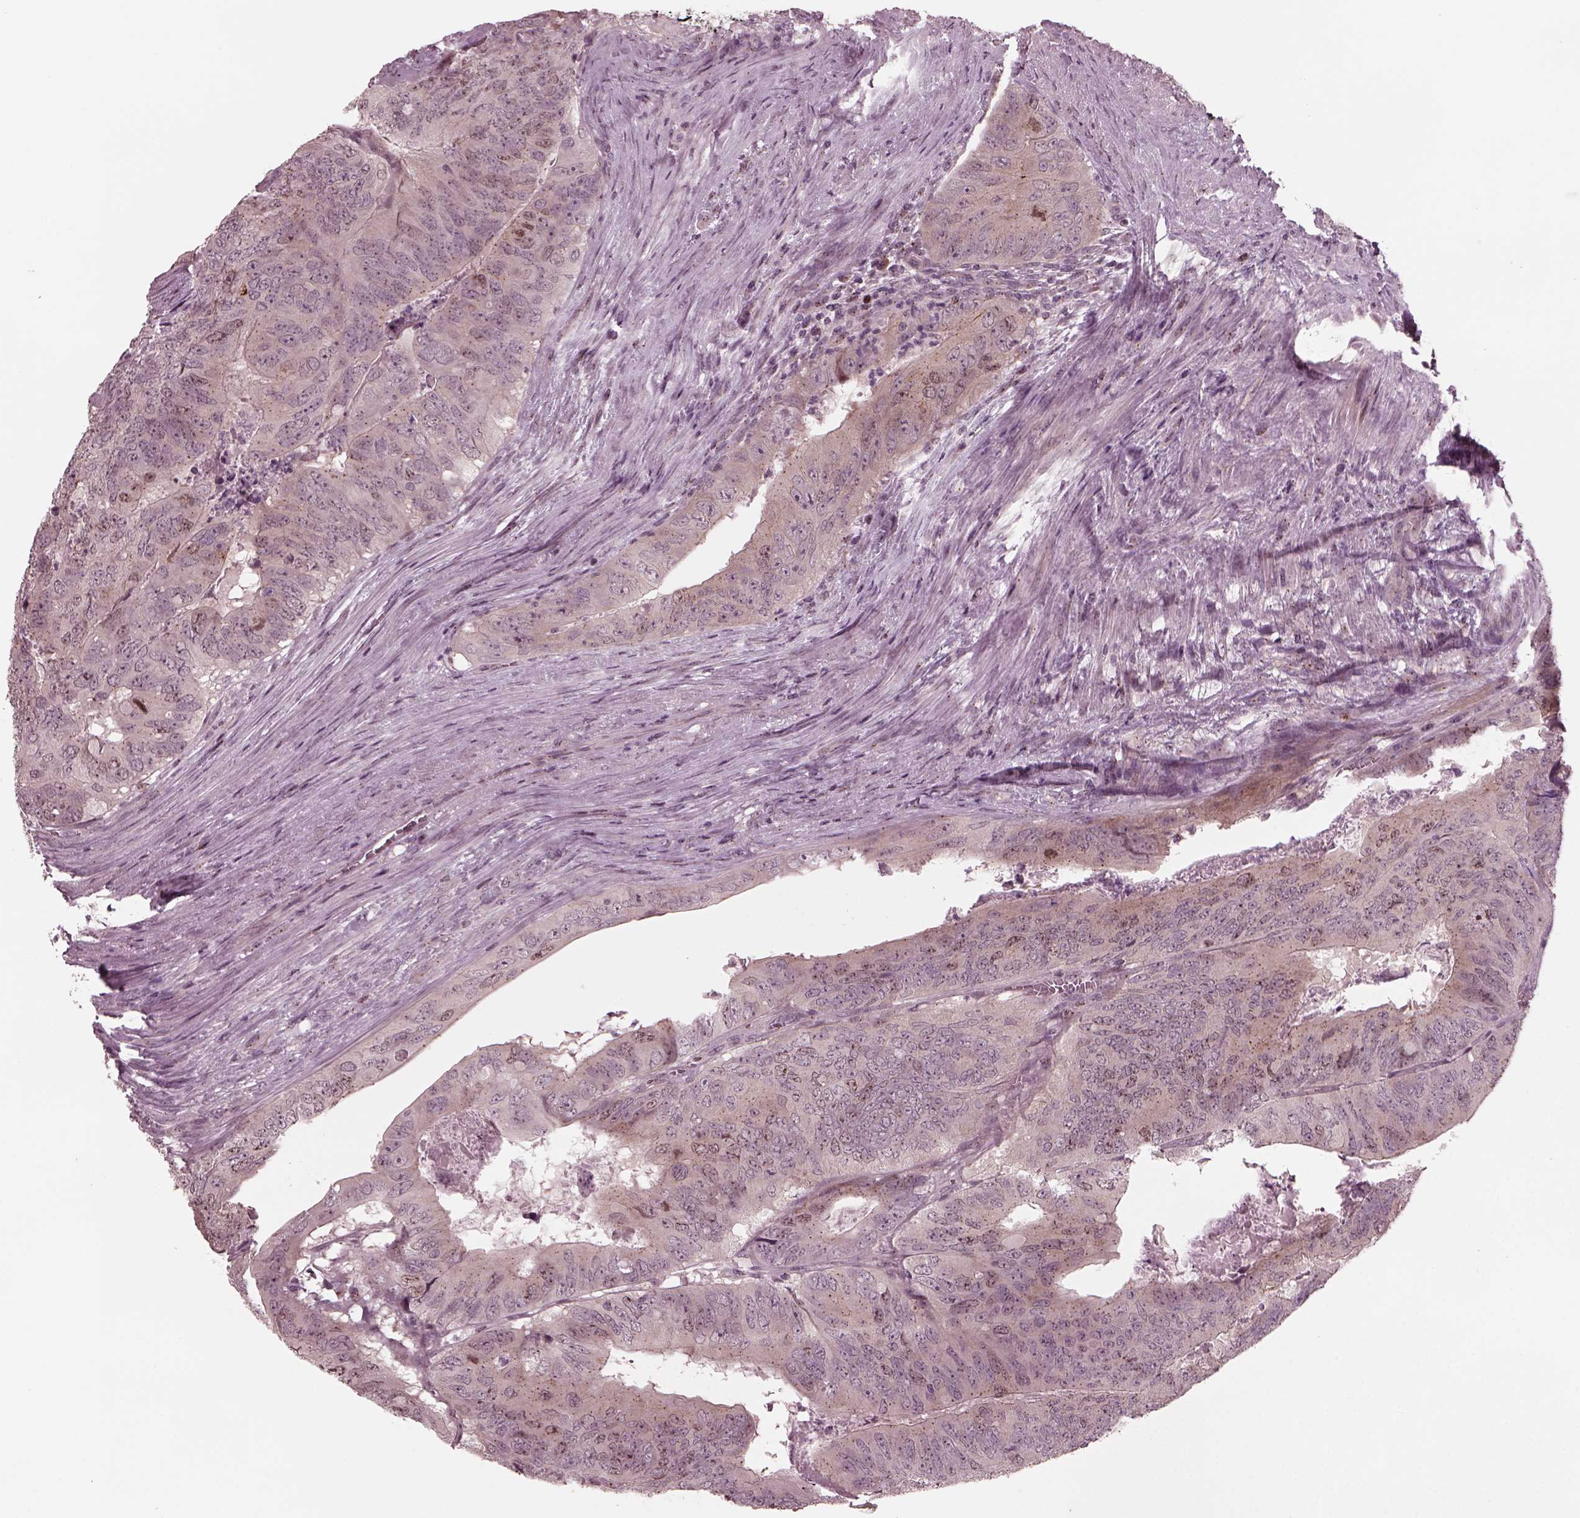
{"staining": {"intensity": "weak", "quantity": "<25%", "location": "cytoplasmic/membranous"}, "tissue": "colorectal cancer", "cell_type": "Tumor cells", "image_type": "cancer", "snomed": [{"axis": "morphology", "description": "Adenocarcinoma, NOS"}, {"axis": "topography", "description": "Colon"}], "caption": "IHC image of neoplastic tissue: adenocarcinoma (colorectal) stained with DAB (3,3'-diaminobenzidine) demonstrates no significant protein staining in tumor cells. The staining is performed using DAB (3,3'-diaminobenzidine) brown chromogen with nuclei counter-stained in using hematoxylin.", "gene": "SAXO1", "patient": {"sex": "male", "age": 79}}